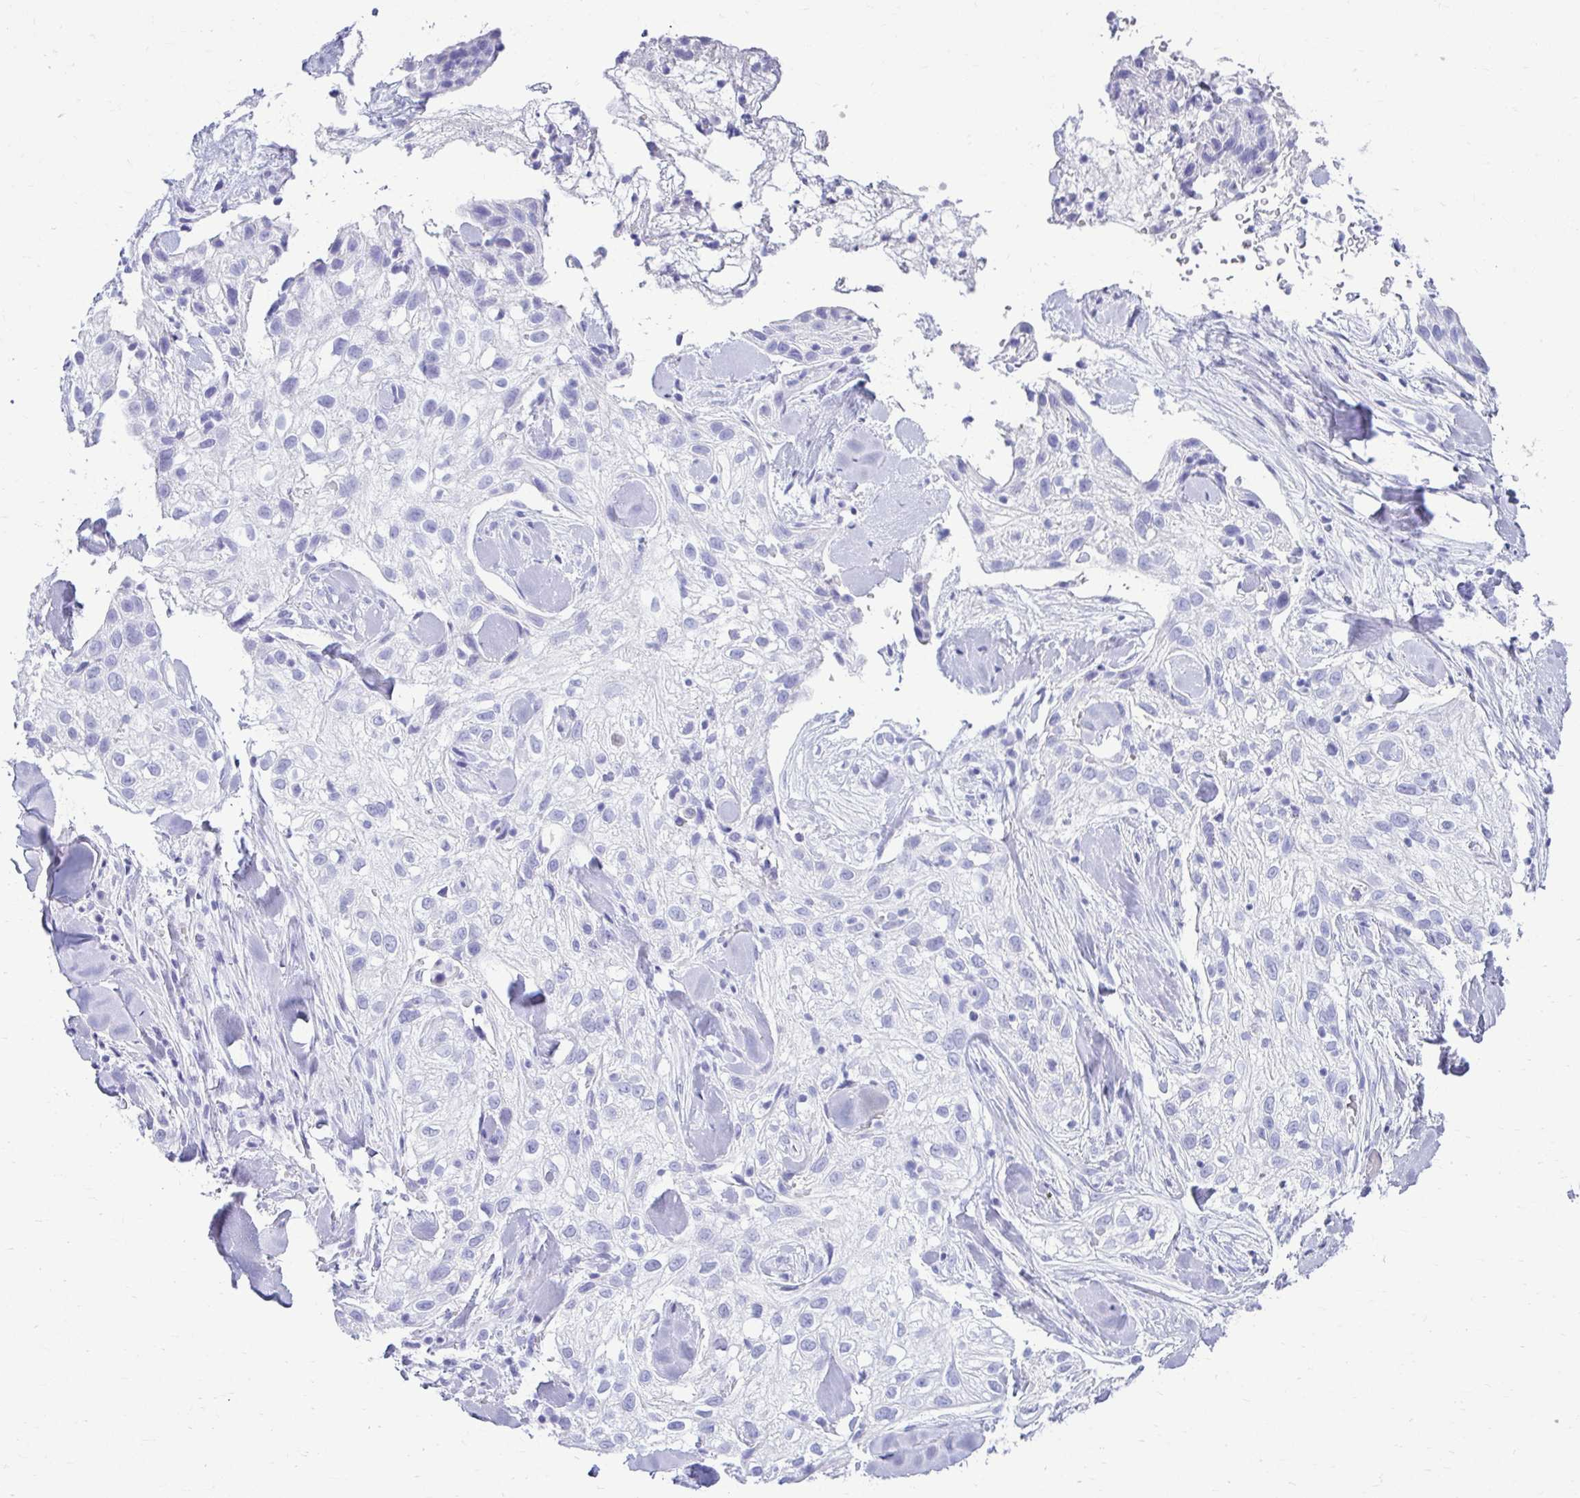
{"staining": {"intensity": "negative", "quantity": "none", "location": "none"}, "tissue": "skin cancer", "cell_type": "Tumor cells", "image_type": "cancer", "snomed": [{"axis": "morphology", "description": "Squamous cell carcinoma, NOS"}, {"axis": "topography", "description": "Skin"}], "caption": "High power microscopy histopathology image of an immunohistochemistry image of skin cancer, revealing no significant staining in tumor cells.", "gene": "ATP4B", "patient": {"sex": "male", "age": 82}}